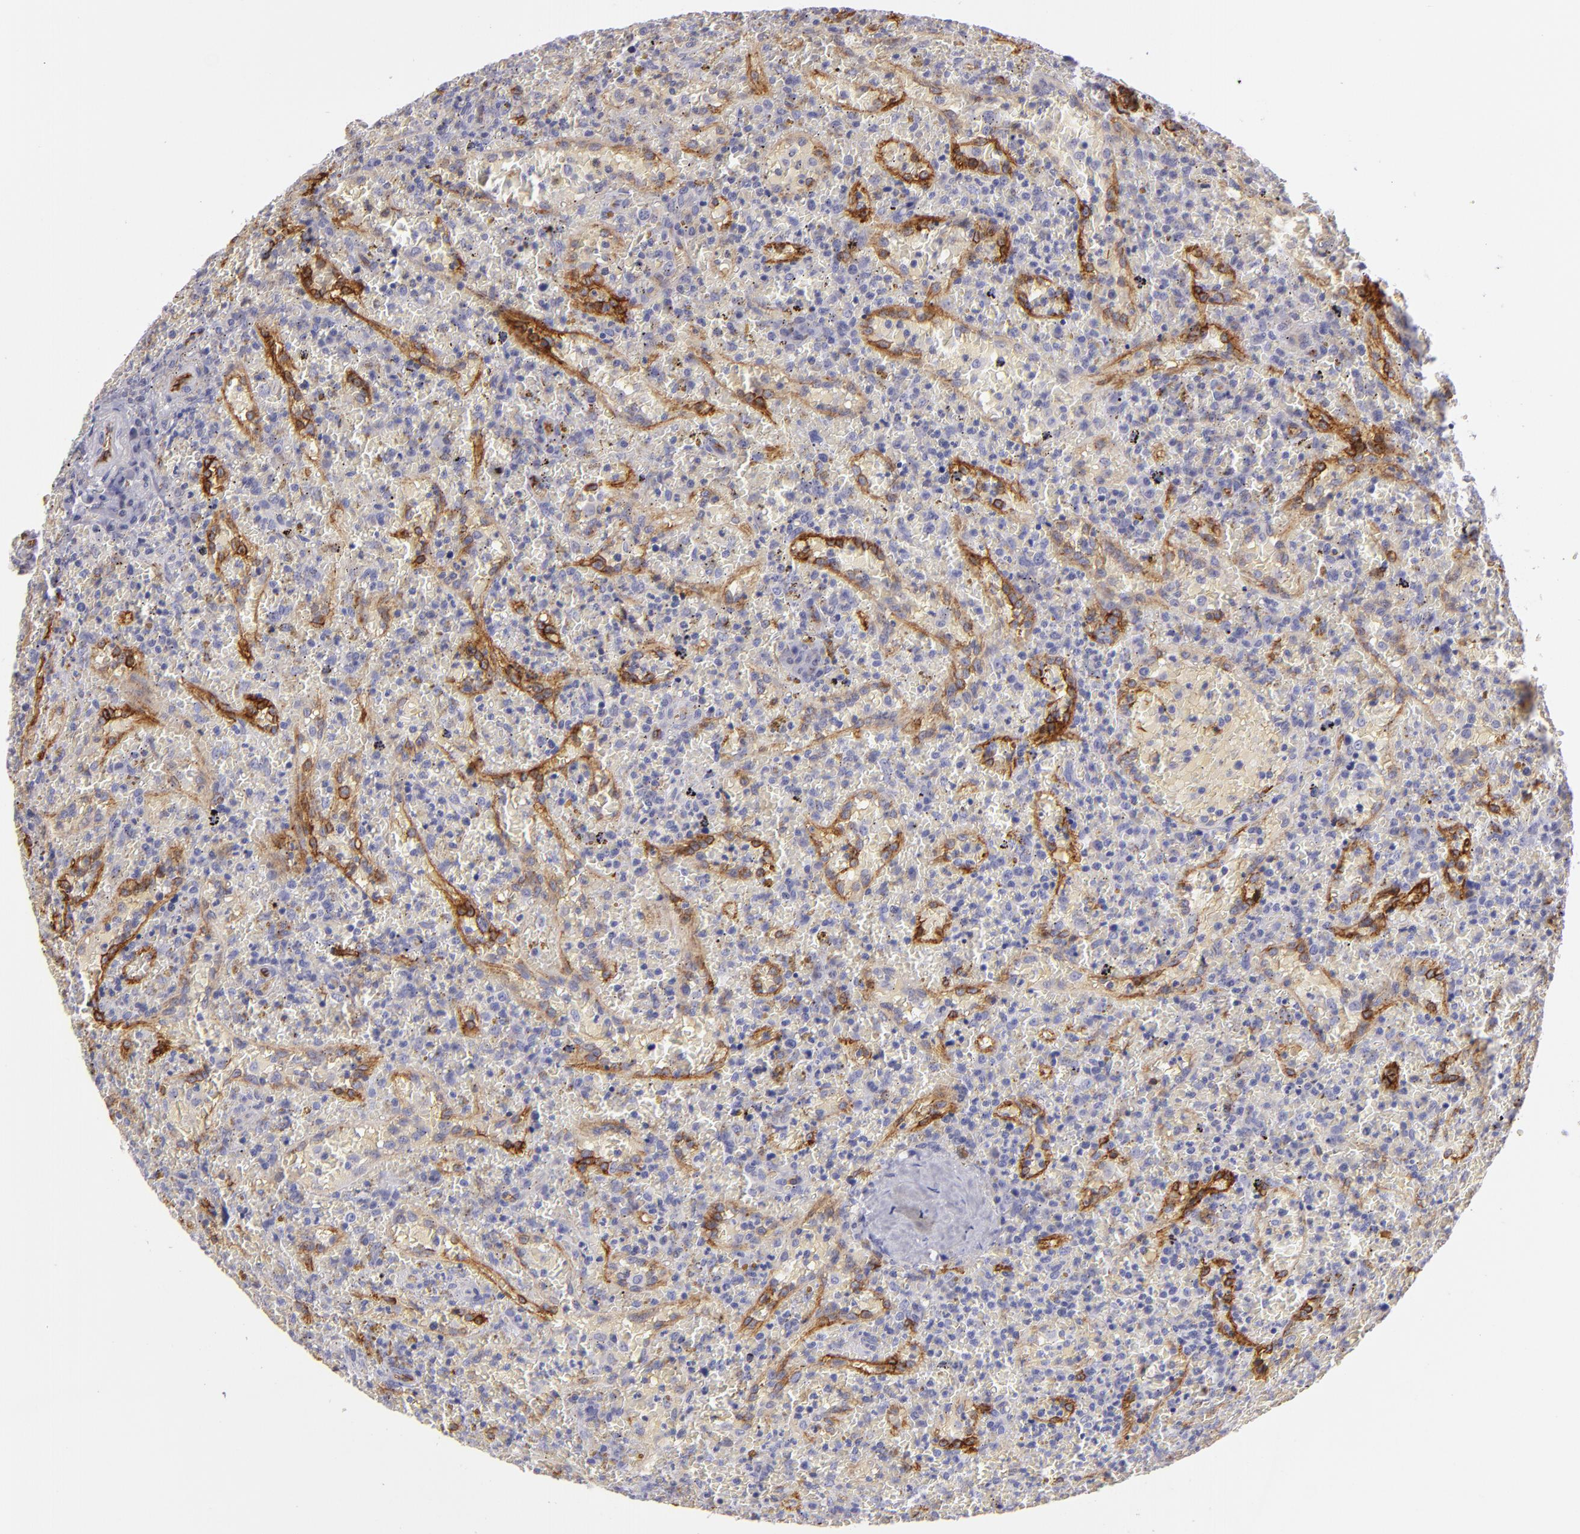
{"staining": {"intensity": "weak", "quantity": "<25%", "location": "cytoplasmic/membranous"}, "tissue": "lymphoma", "cell_type": "Tumor cells", "image_type": "cancer", "snomed": [{"axis": "morphology", "description": "Malignant lymphoma, non-Hodgkin's type, High grade"}, {"axis": "topography", "description": "Spleen"}, {"axis": "topography", "description": "Lymph node"}], "caption": "Immunohistochemistry of malignant lymphoma, non-Hodgkin's type (high-grade) shows no expression in tumor cells.", "gene": "THBD", "patient": {"sex": "female", "age": 70}}